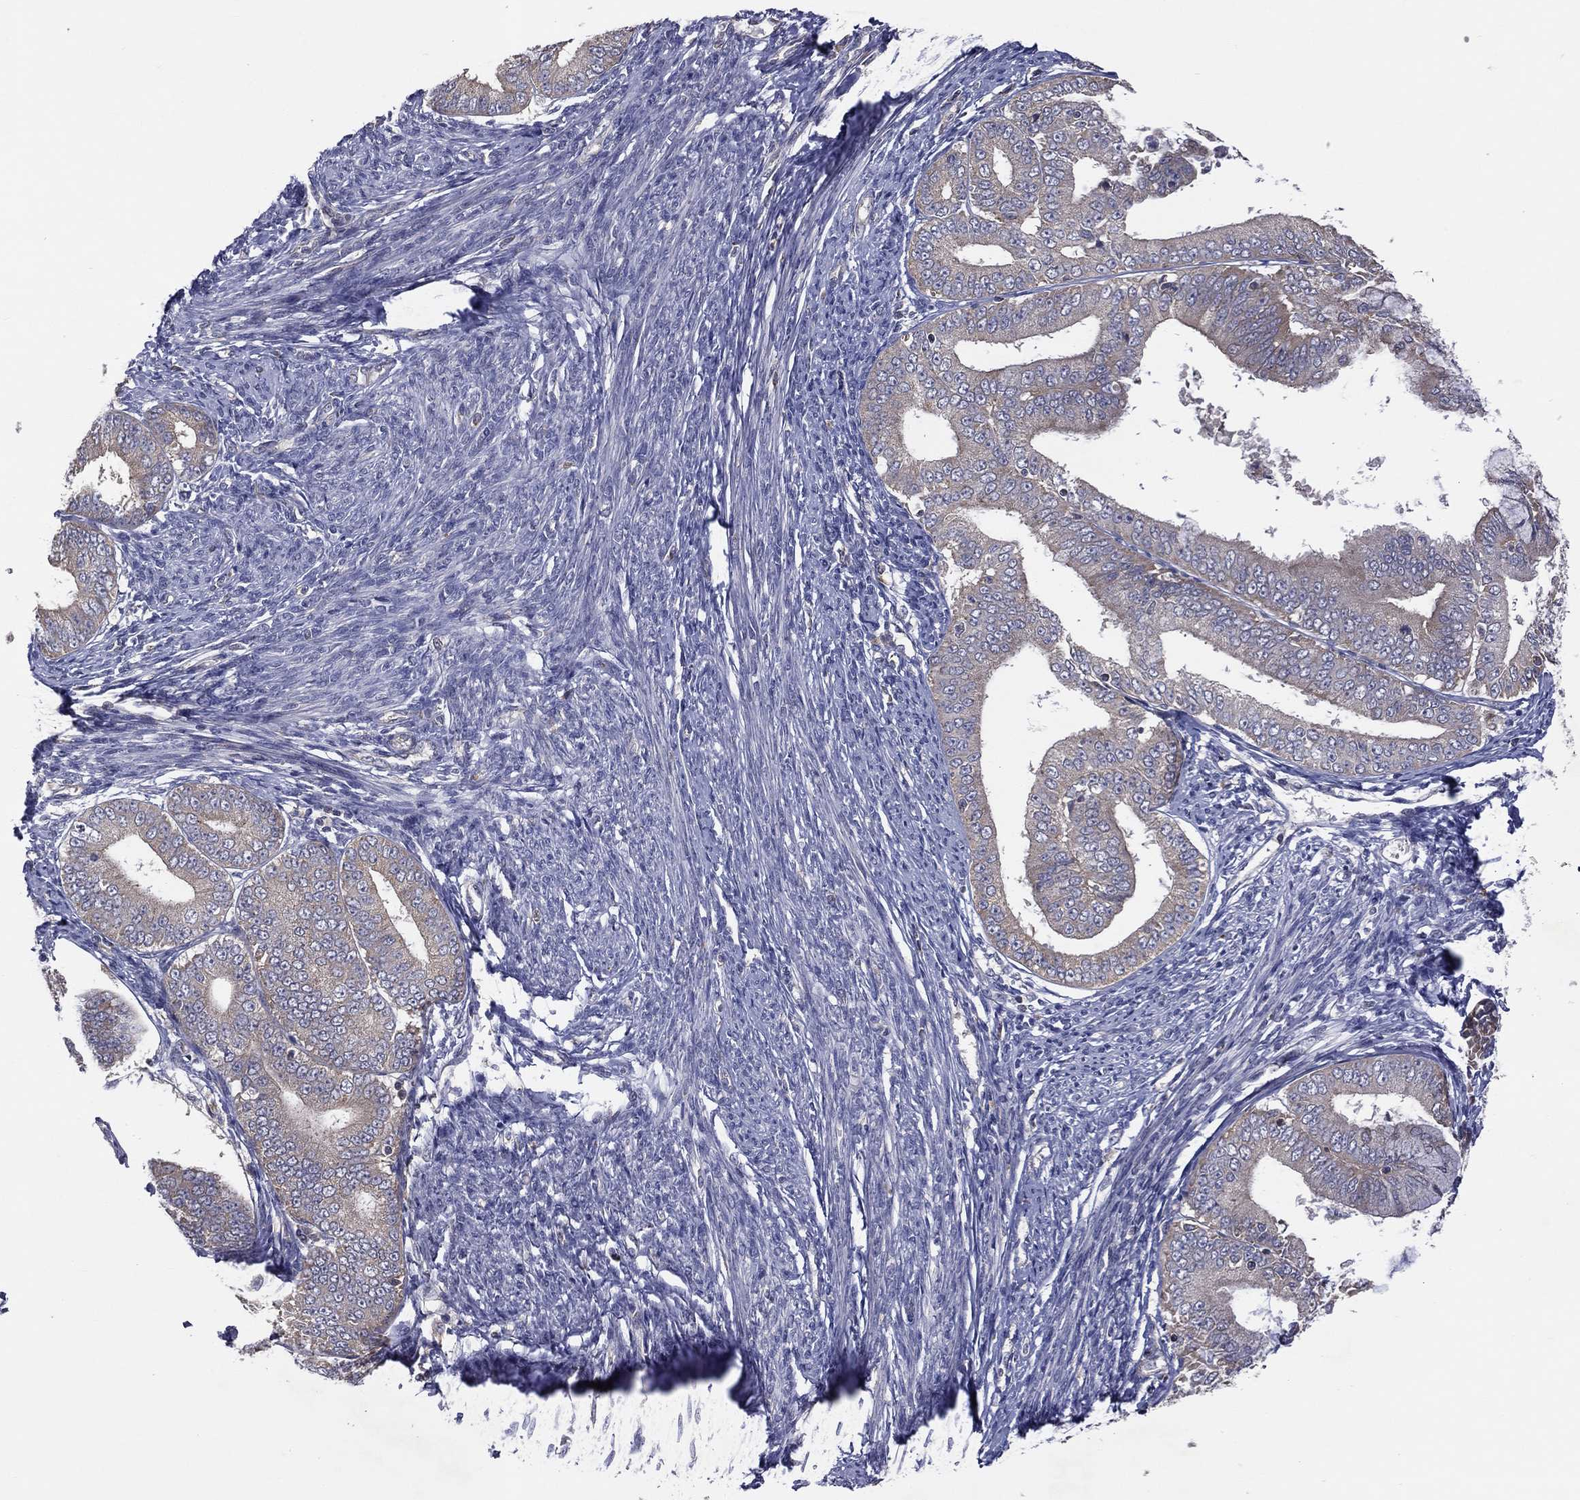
{"staining": {"intensity": "moderate", "quantity": "<25%", "location": "cytoplasmic/membranous"}, "tissue": "endometrial cancer", "cell_type": "Tumor cells", "image_type": "cancer", "snomed": [{"axis": "morphology", "description": "Adenocarcinoma, NOS"}, {"axis": "topography", "description": "Endometrium"}], "caption": "Immunohistochemistry (IHC) histopathology image of neoplastic tissue: human endometrial cancer (adenocarcinoma) stained using immunohistochemistry (IHC) exhibits low levels of moderate protein expression localized specifically in the cytoplasmic/membranous of tumor cells, appearing as a cytoplasmic/membranous brown color.", "gene": "STARD3", "patient": {"sex": "female", "age": 63}}